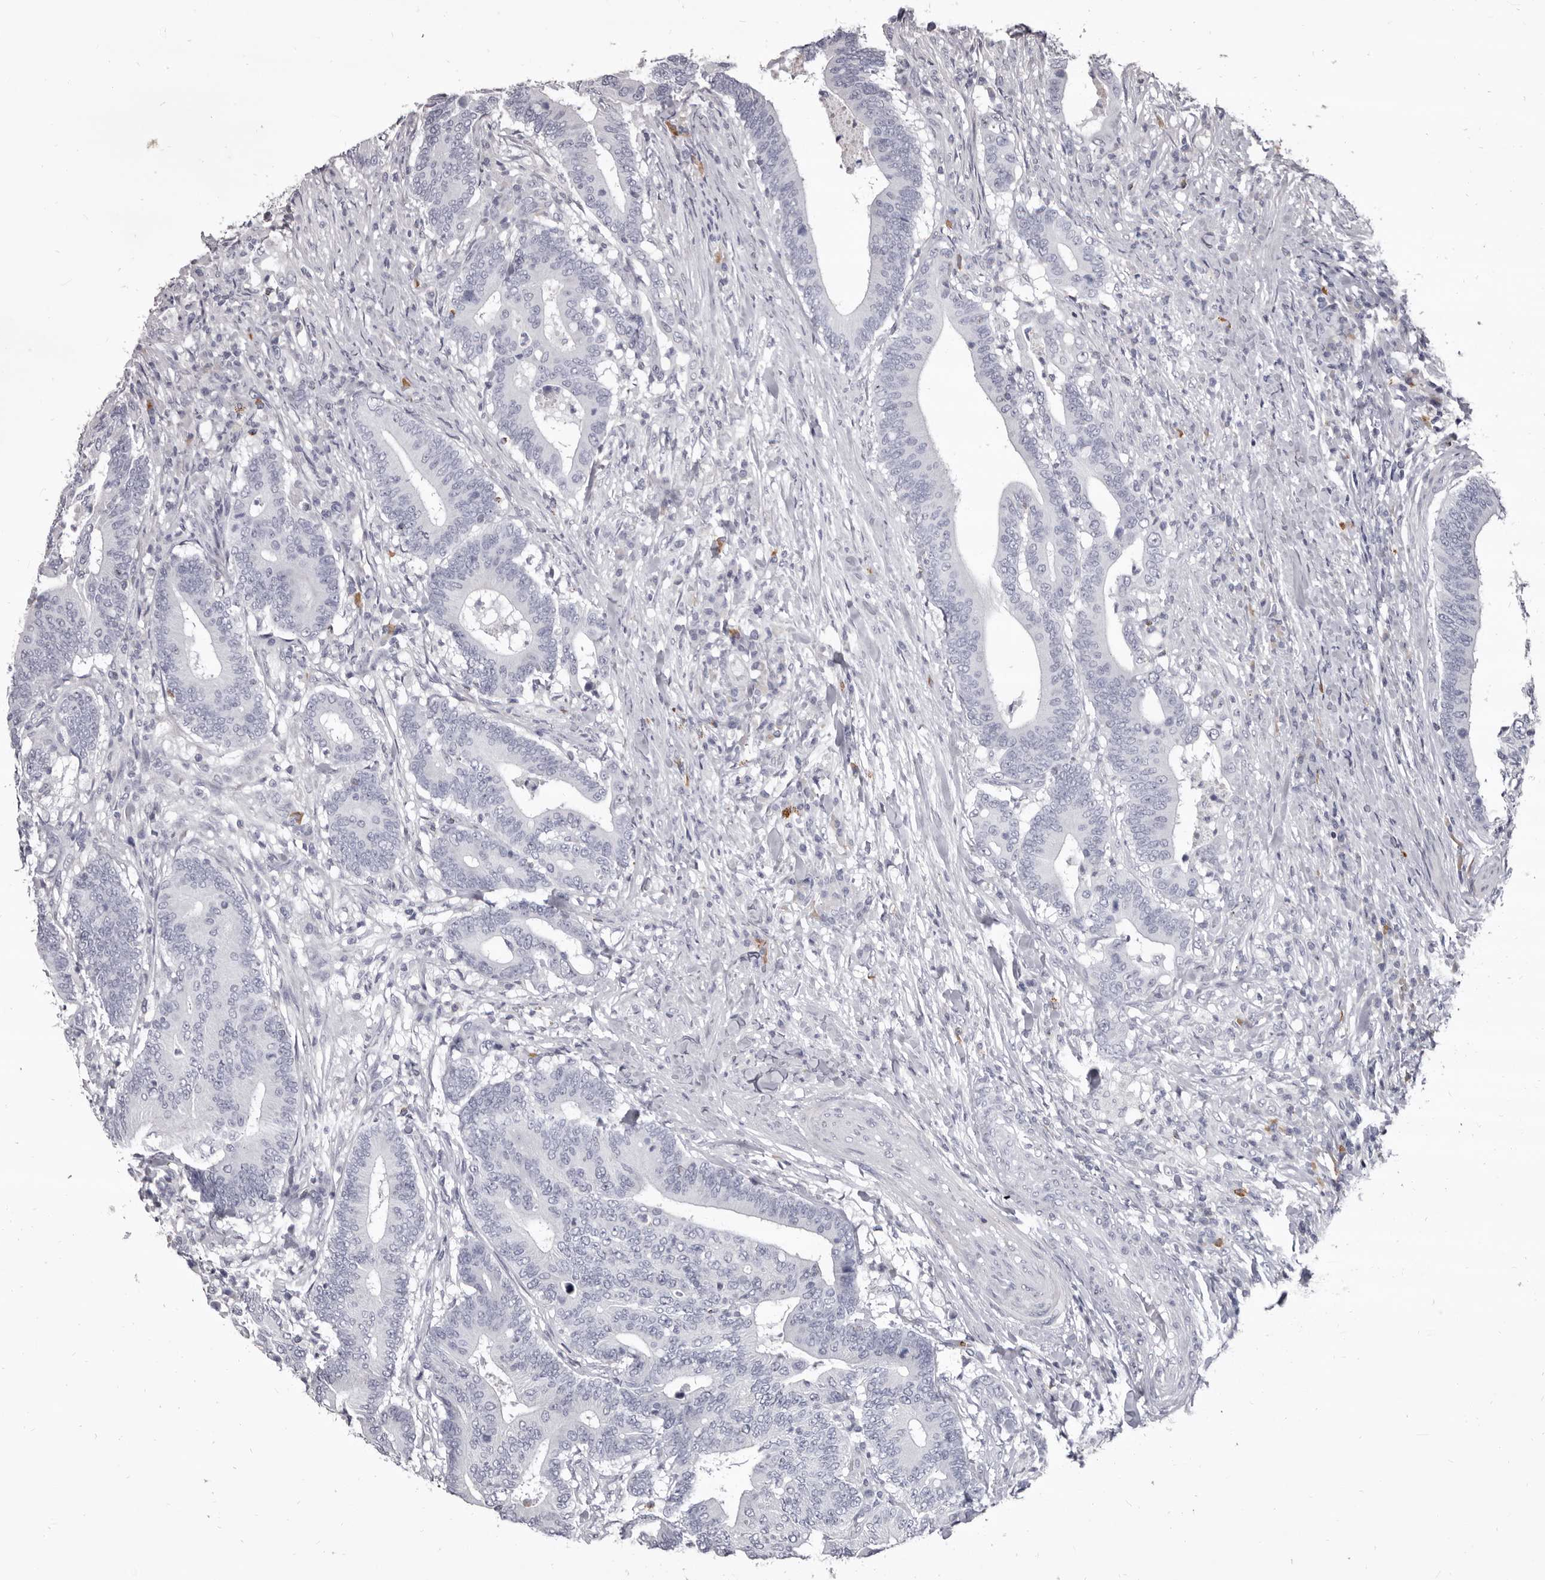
{"staining": {"intensity": "negative", "quantity": "none", "location": "none"}, "tissue": "colorectal cancer", "cell_type": "Tumor cells", "image_type": "cancer", "snomed": [{"axis": "morphology", "description": "Adenocarcinoma, NOS"}, {"axis": "topography", "description": "Colon"}], "caption": "Tumor cells are negative for brown protein staining in colorectal adenocarcinoma.", "gene": "GZMH", "patient": {"sex": "female", "age": 66}}